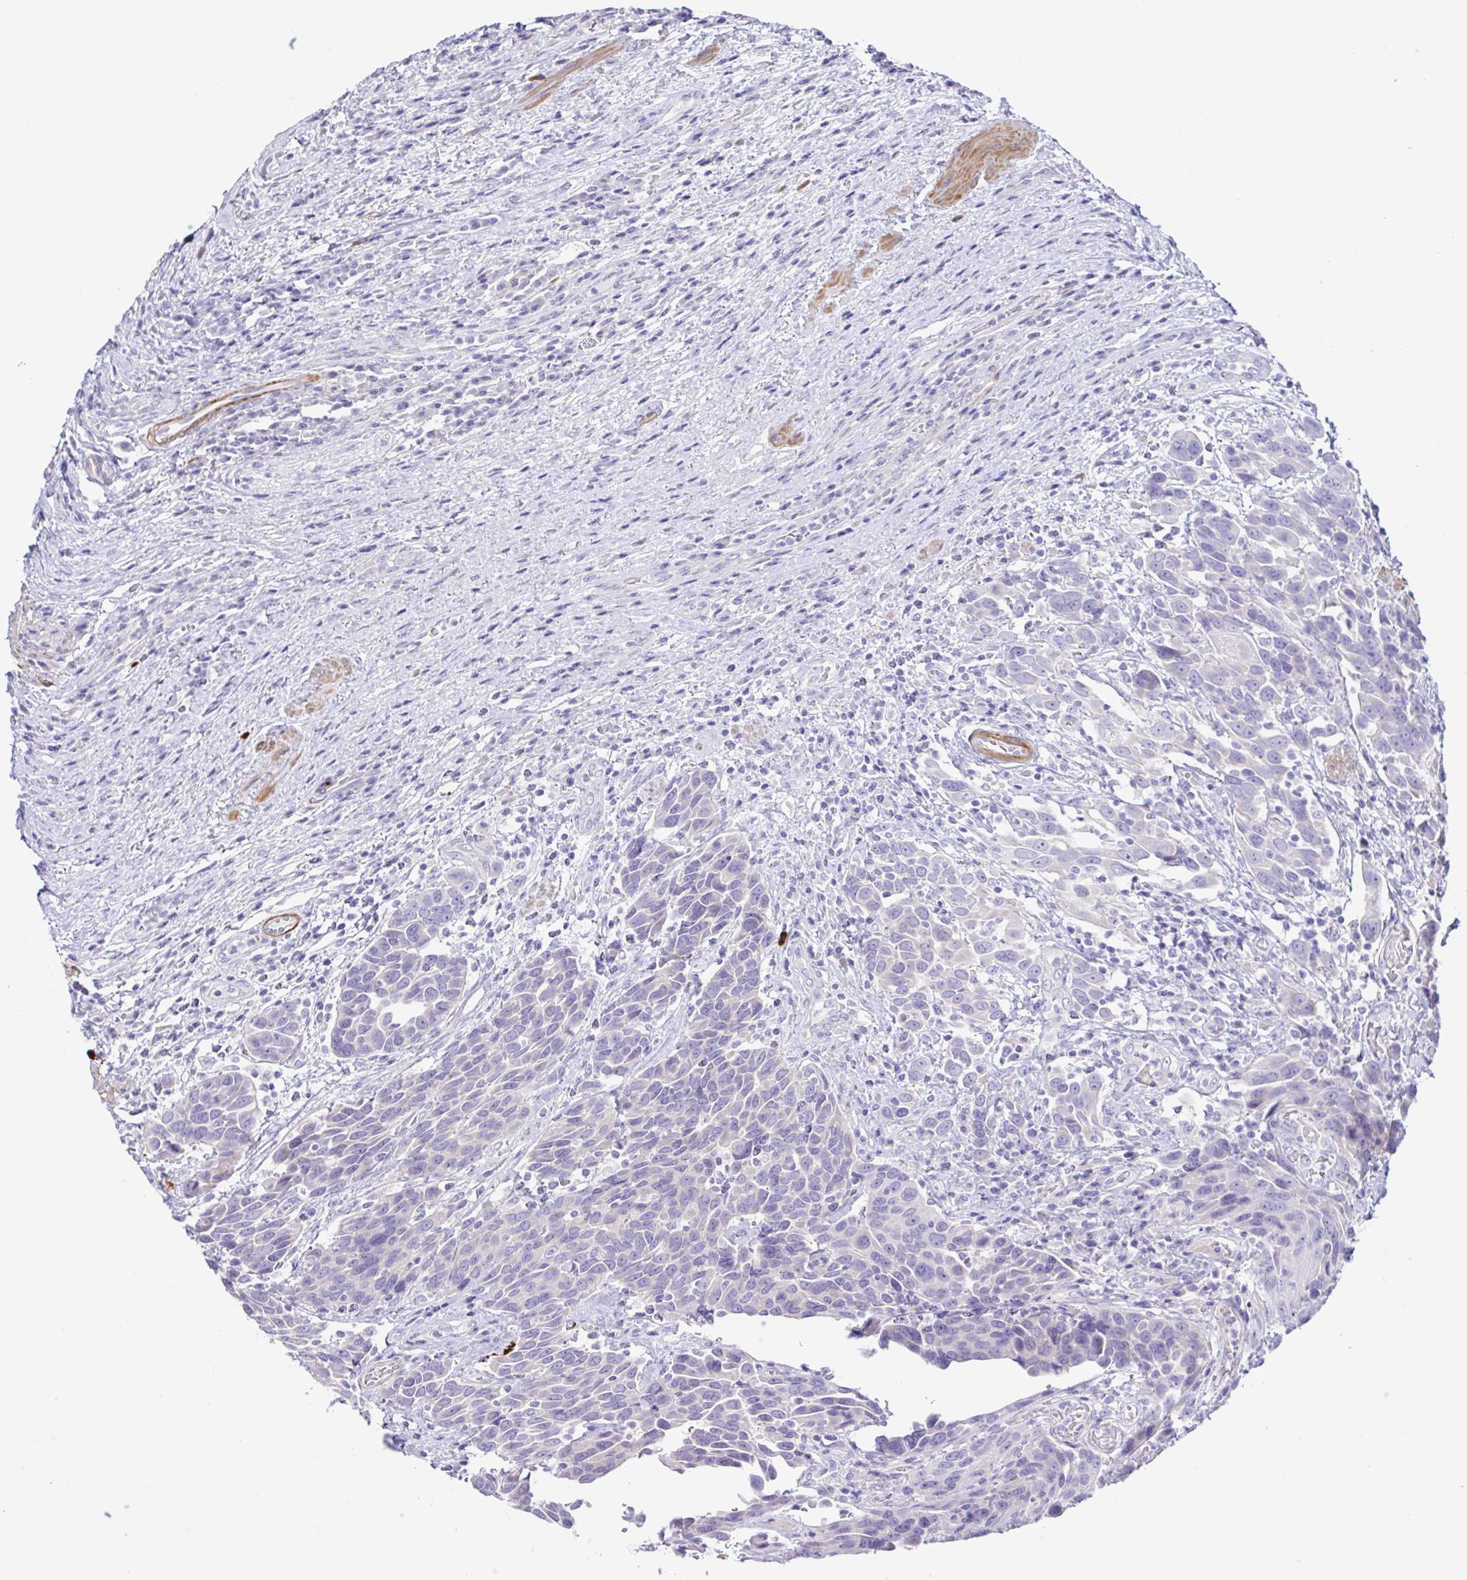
{"staining": {"intensity": "negative", "quantity": "none", "location": "none"}, "tissue": "urothelial cancer", "cell_type": "Tumor cells", "image_type": "cancer", "snomed": [{"axis": "morphology", "description": "Urothelial carcinoma, High grade"}, {"axis": "topography", "description": "Urinary bladder"}], "caption": "IHC micrograph of urothelial carcinoma (high-grade) stained for a protein (brown), which exhibits no expression in tumor cells.", "gene": "MED11", "patient": {"sex": "female", "age": 70}}